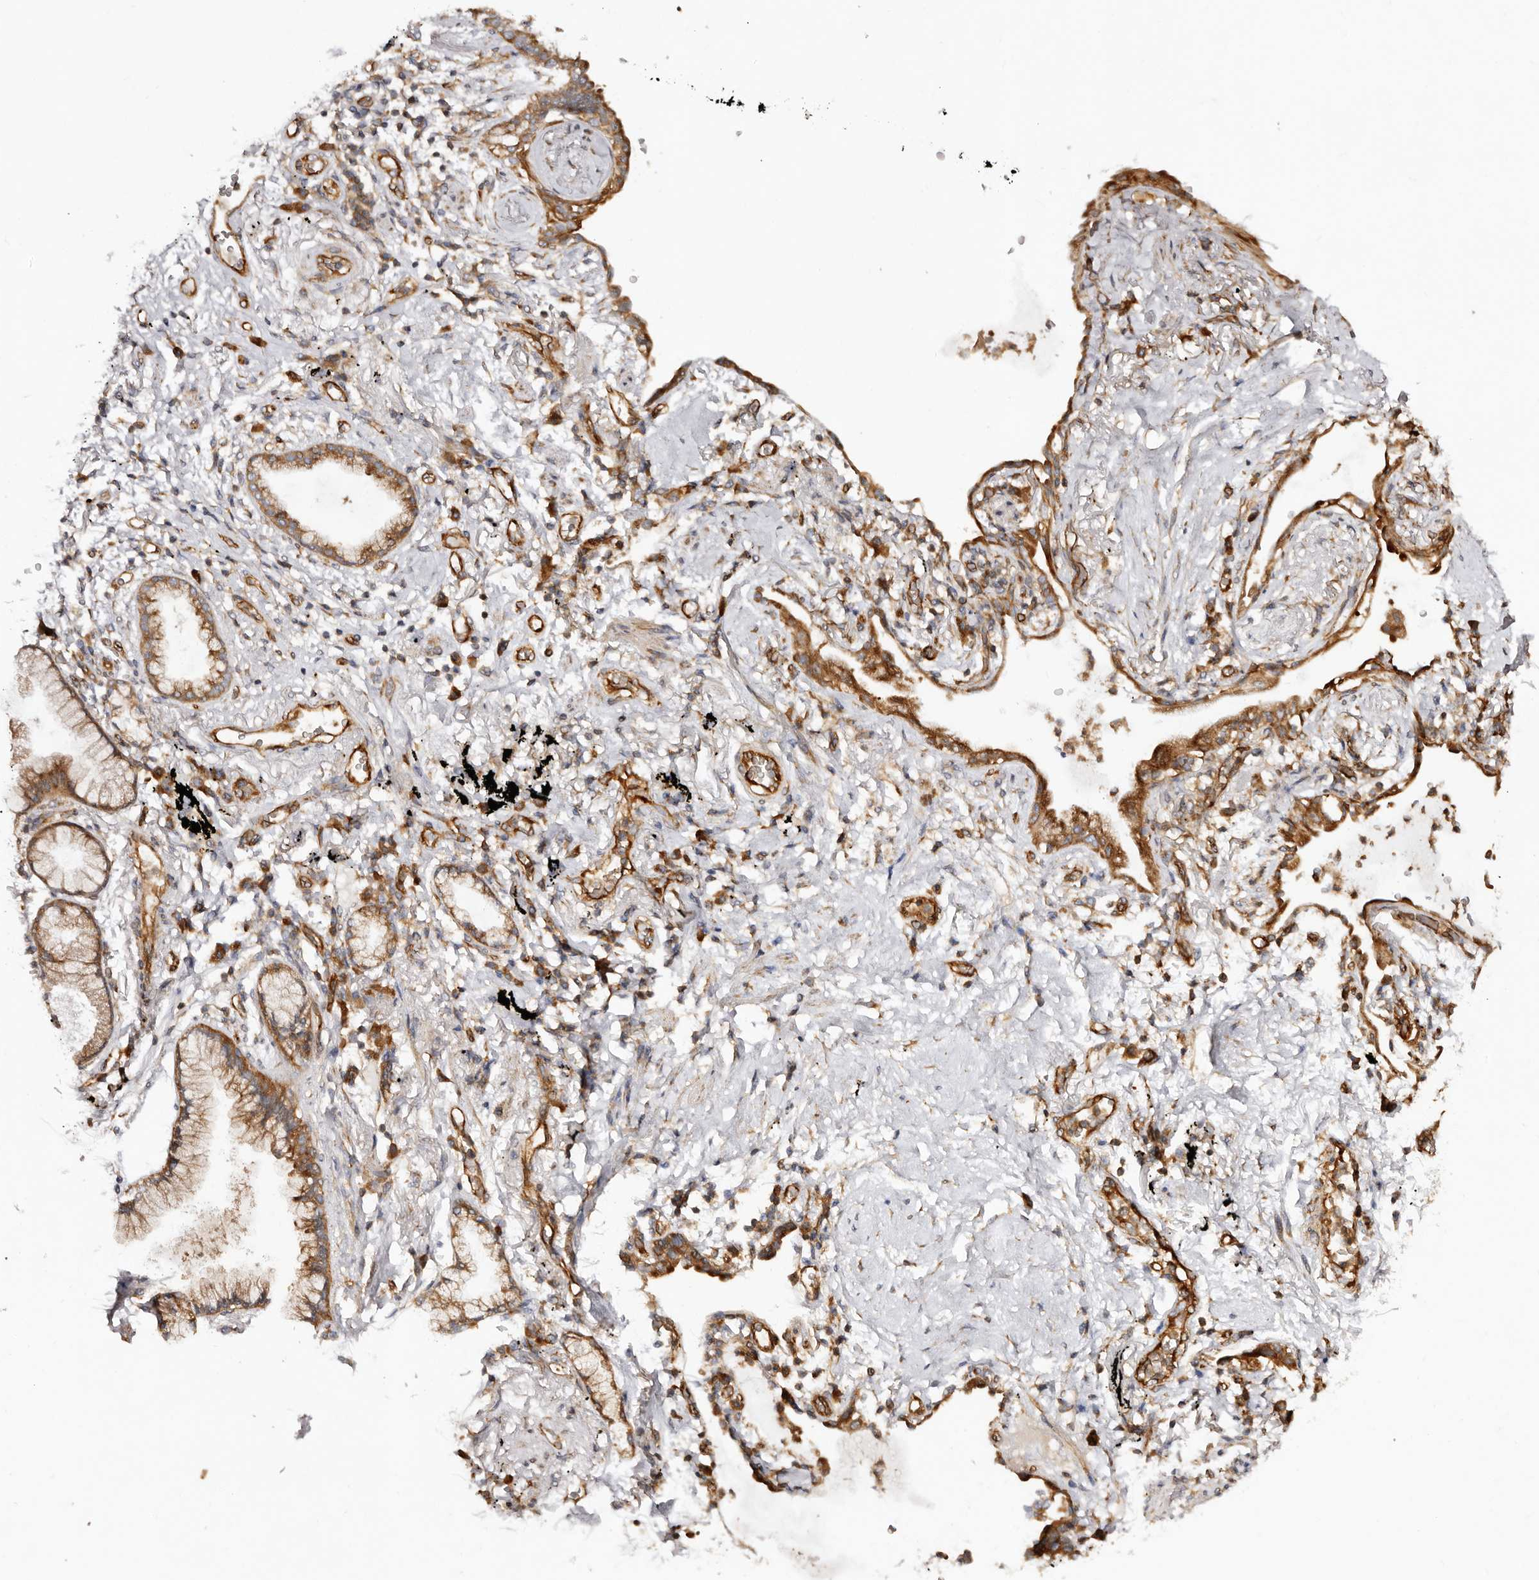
{"staining": {"intensity": "strong", "quantity": ">75%", "location": "cytoplasmic/membranous"}, "tissue": "lung cancer", "cell_type": "Tumor cells", "image_type": "cancer", "snomed": [{"axis": "morphology", "description": "Adenocarcinoma, NOS"}, {"axis": "topography", "description": "Lung"}], "caption": "The image shows staining of lung adenocarcinoma, revealing strong cytoplasmic/membranous protein staining (brown color) within tumor cells.", "gene": "RPS6", "patient": {"sex": "female", "age": 70}}